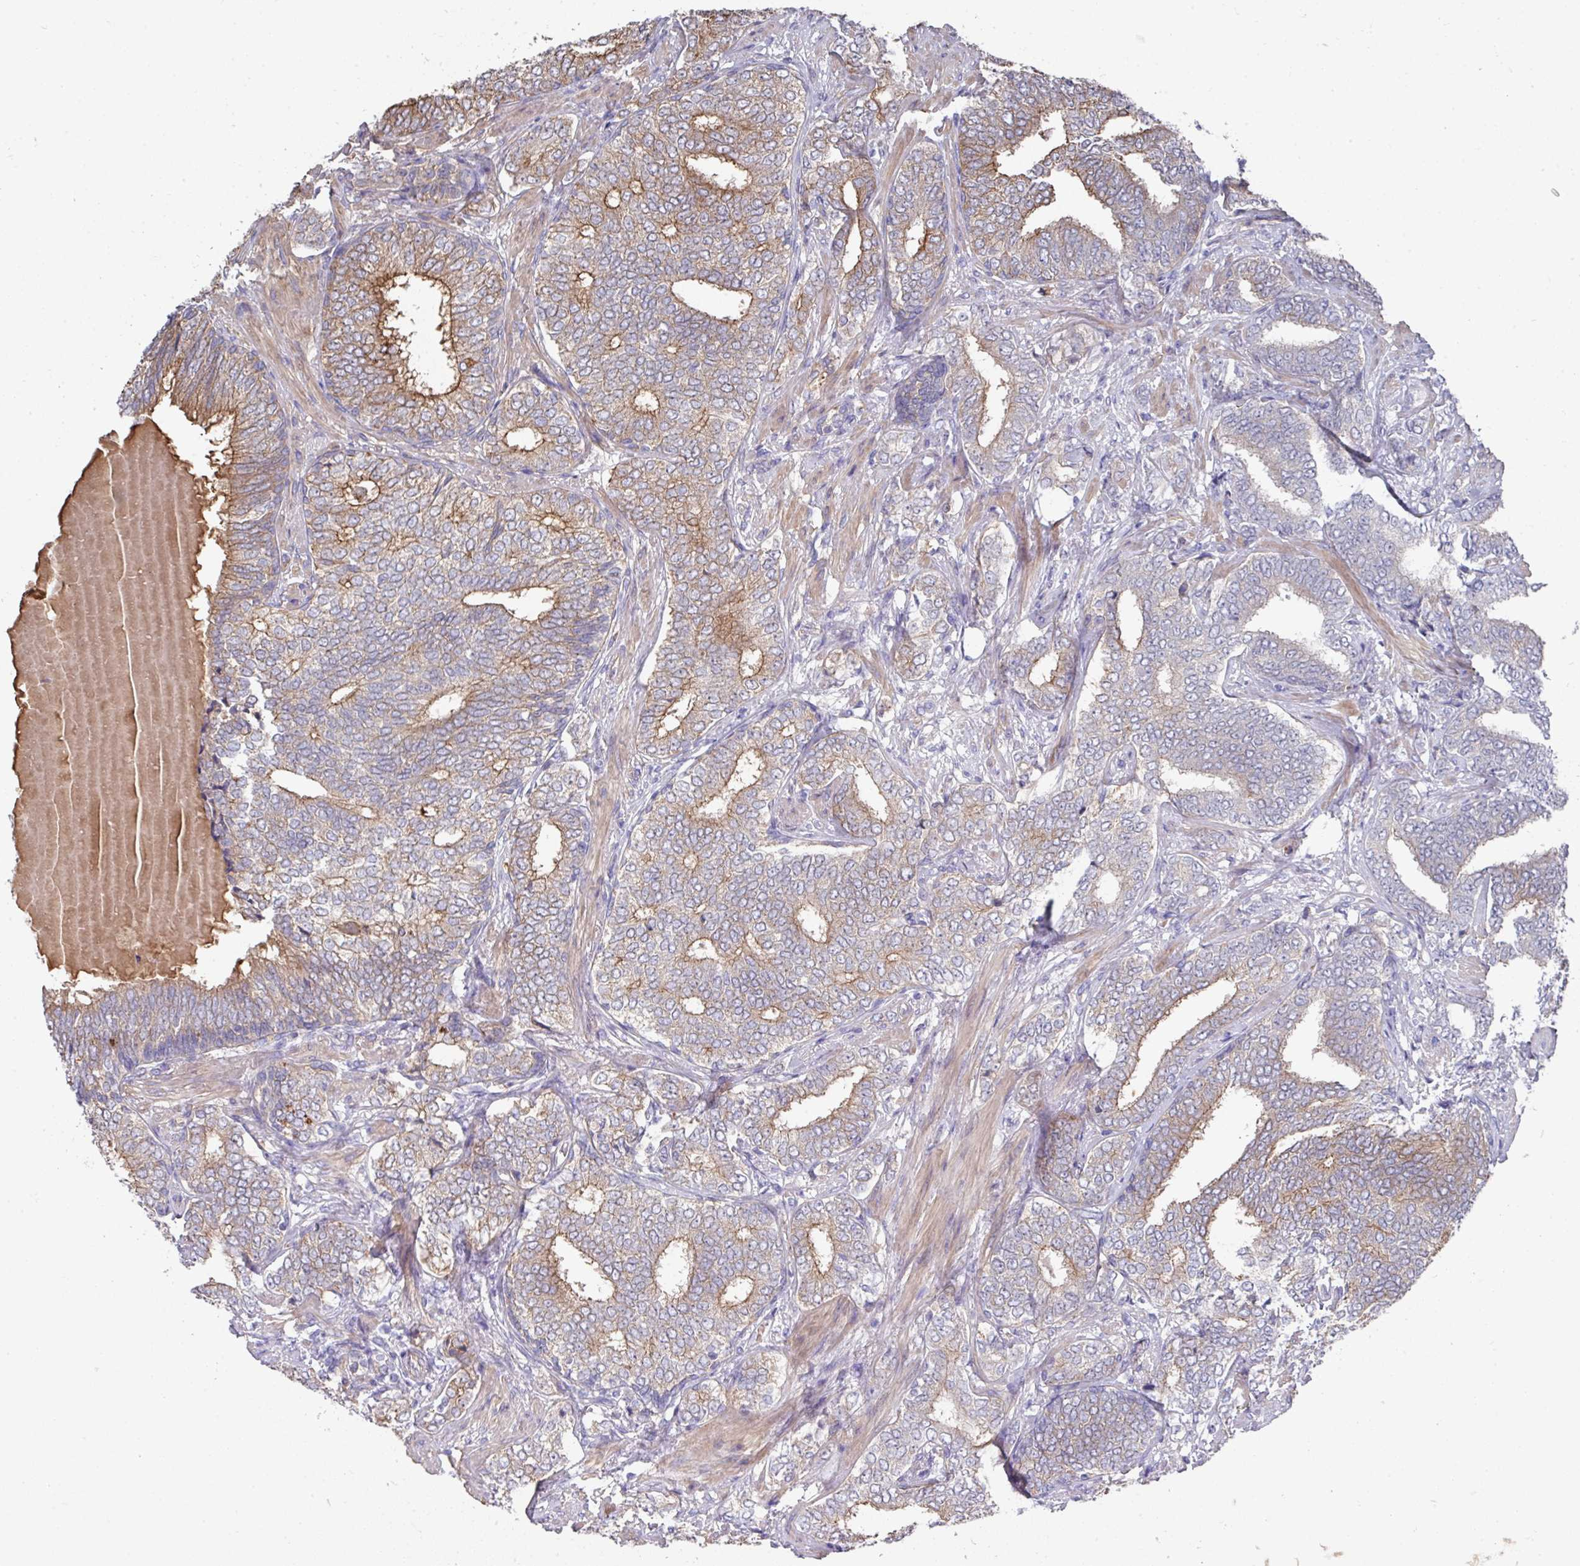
{"staining": {"intensity": "moderate", "quantity": "<25%", "location": "cytoplasmic/membranous"}, "tissue": "prostate cancer", "cell_type": "Tumor cells", "image_type": "cancer", "snomed": [{"axis": "morphology", "description": "Adenocarcinoma, High grade"}, {"axis": "topography", "description": "Prostate"}], "caption": "Prostate cancer stained with a protein marker exhibits moderate staining in tumor cells.", "gene": "PRR5", "patient": {"sex": "male", "age": 72}}